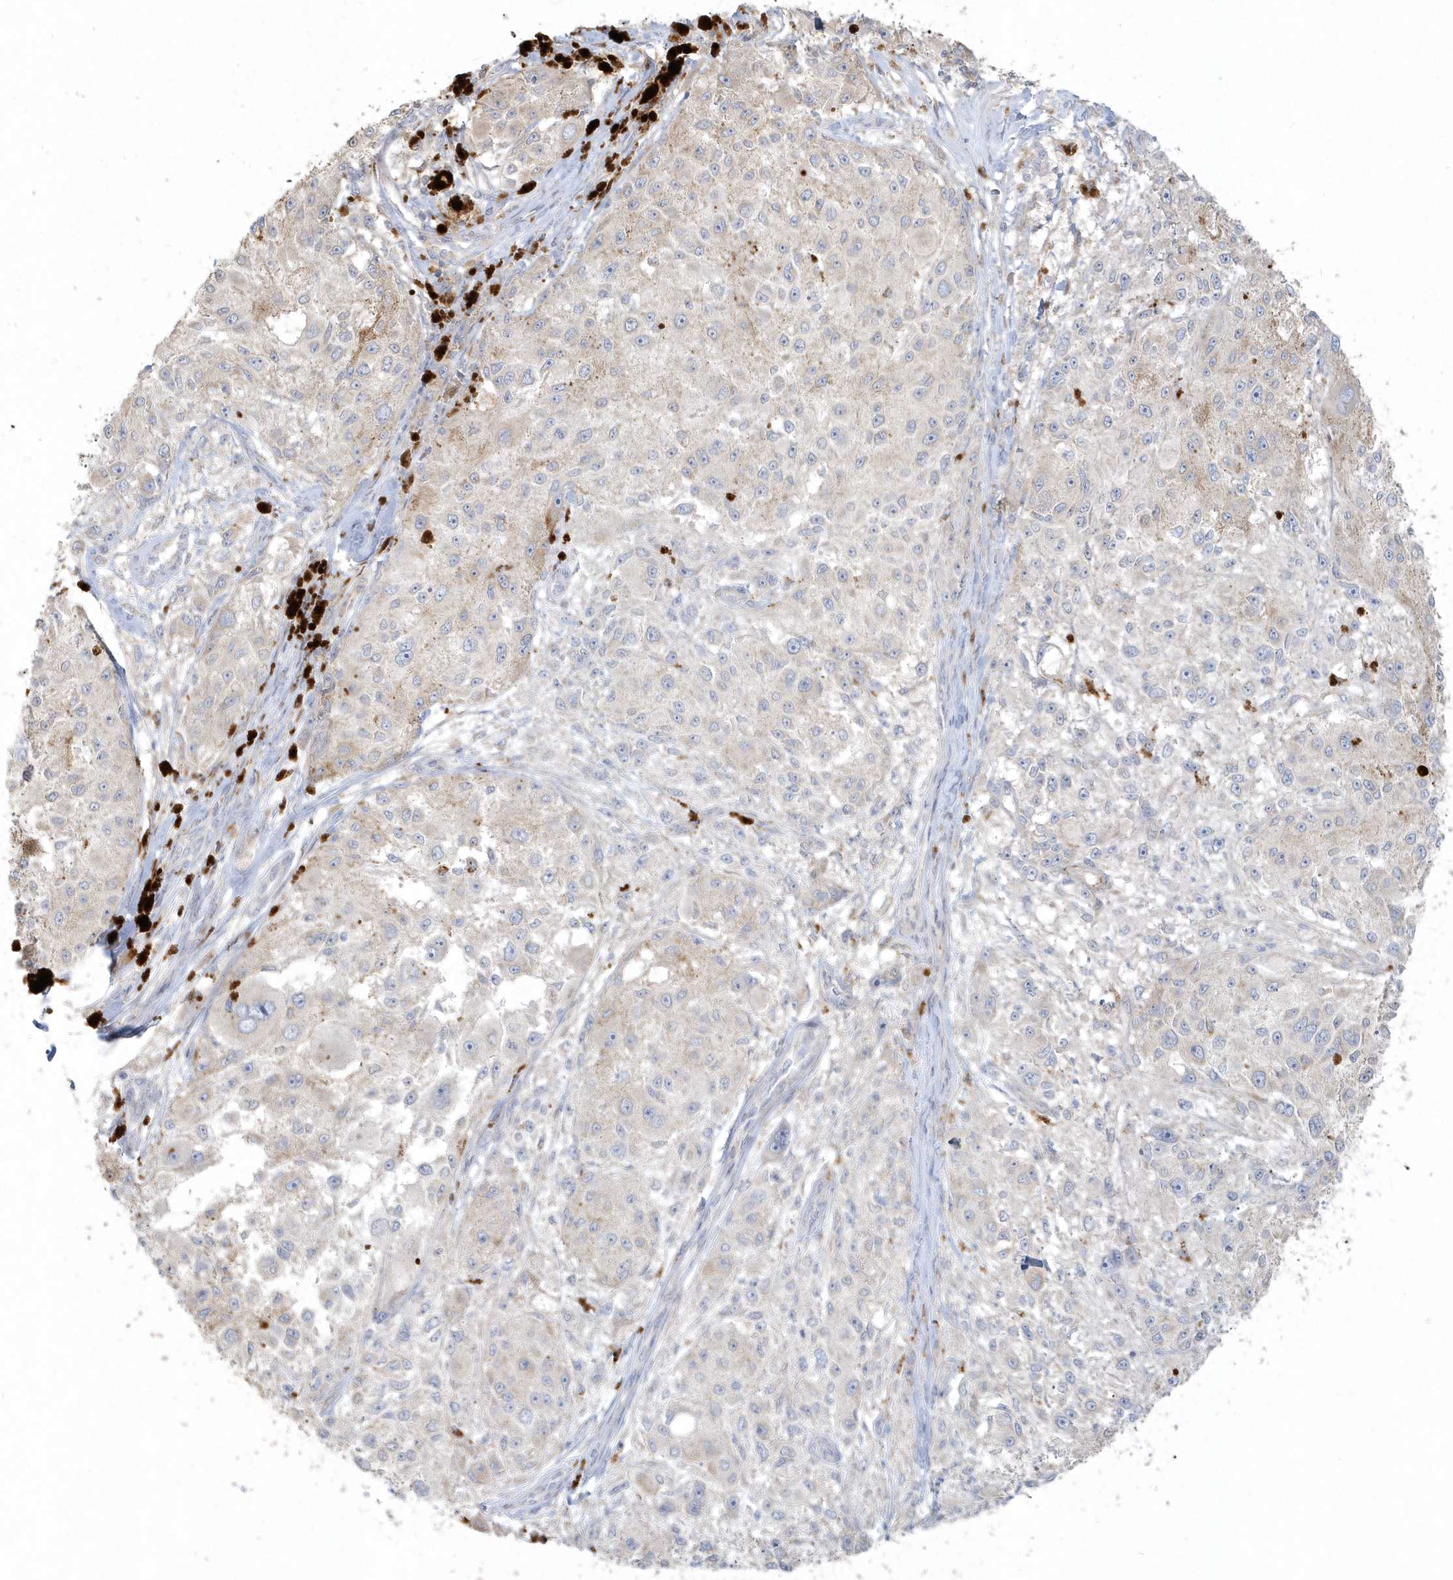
{"staining": {"intensity": "weak", "quantity": "<25%", "location": "cytoplasmic/membranous"}, "tissue": "melanoma", "cell_type": "Tumor cells", "image_type": "cancer", "snomed": [{"axis": "morphology", "description": "Necrosis, NOS"}, {"axis": "morphology", "description": "Malignant melanoma, NOS"}, {"axis": "topography", "description": "Skin"}], "caption": "A histopathology image of human melanoma is negative for staining in tumor cells. Nuclei are stained in blue.", "gene": "BLTP3A", "patient": {"sex": "female", "age": 87}}